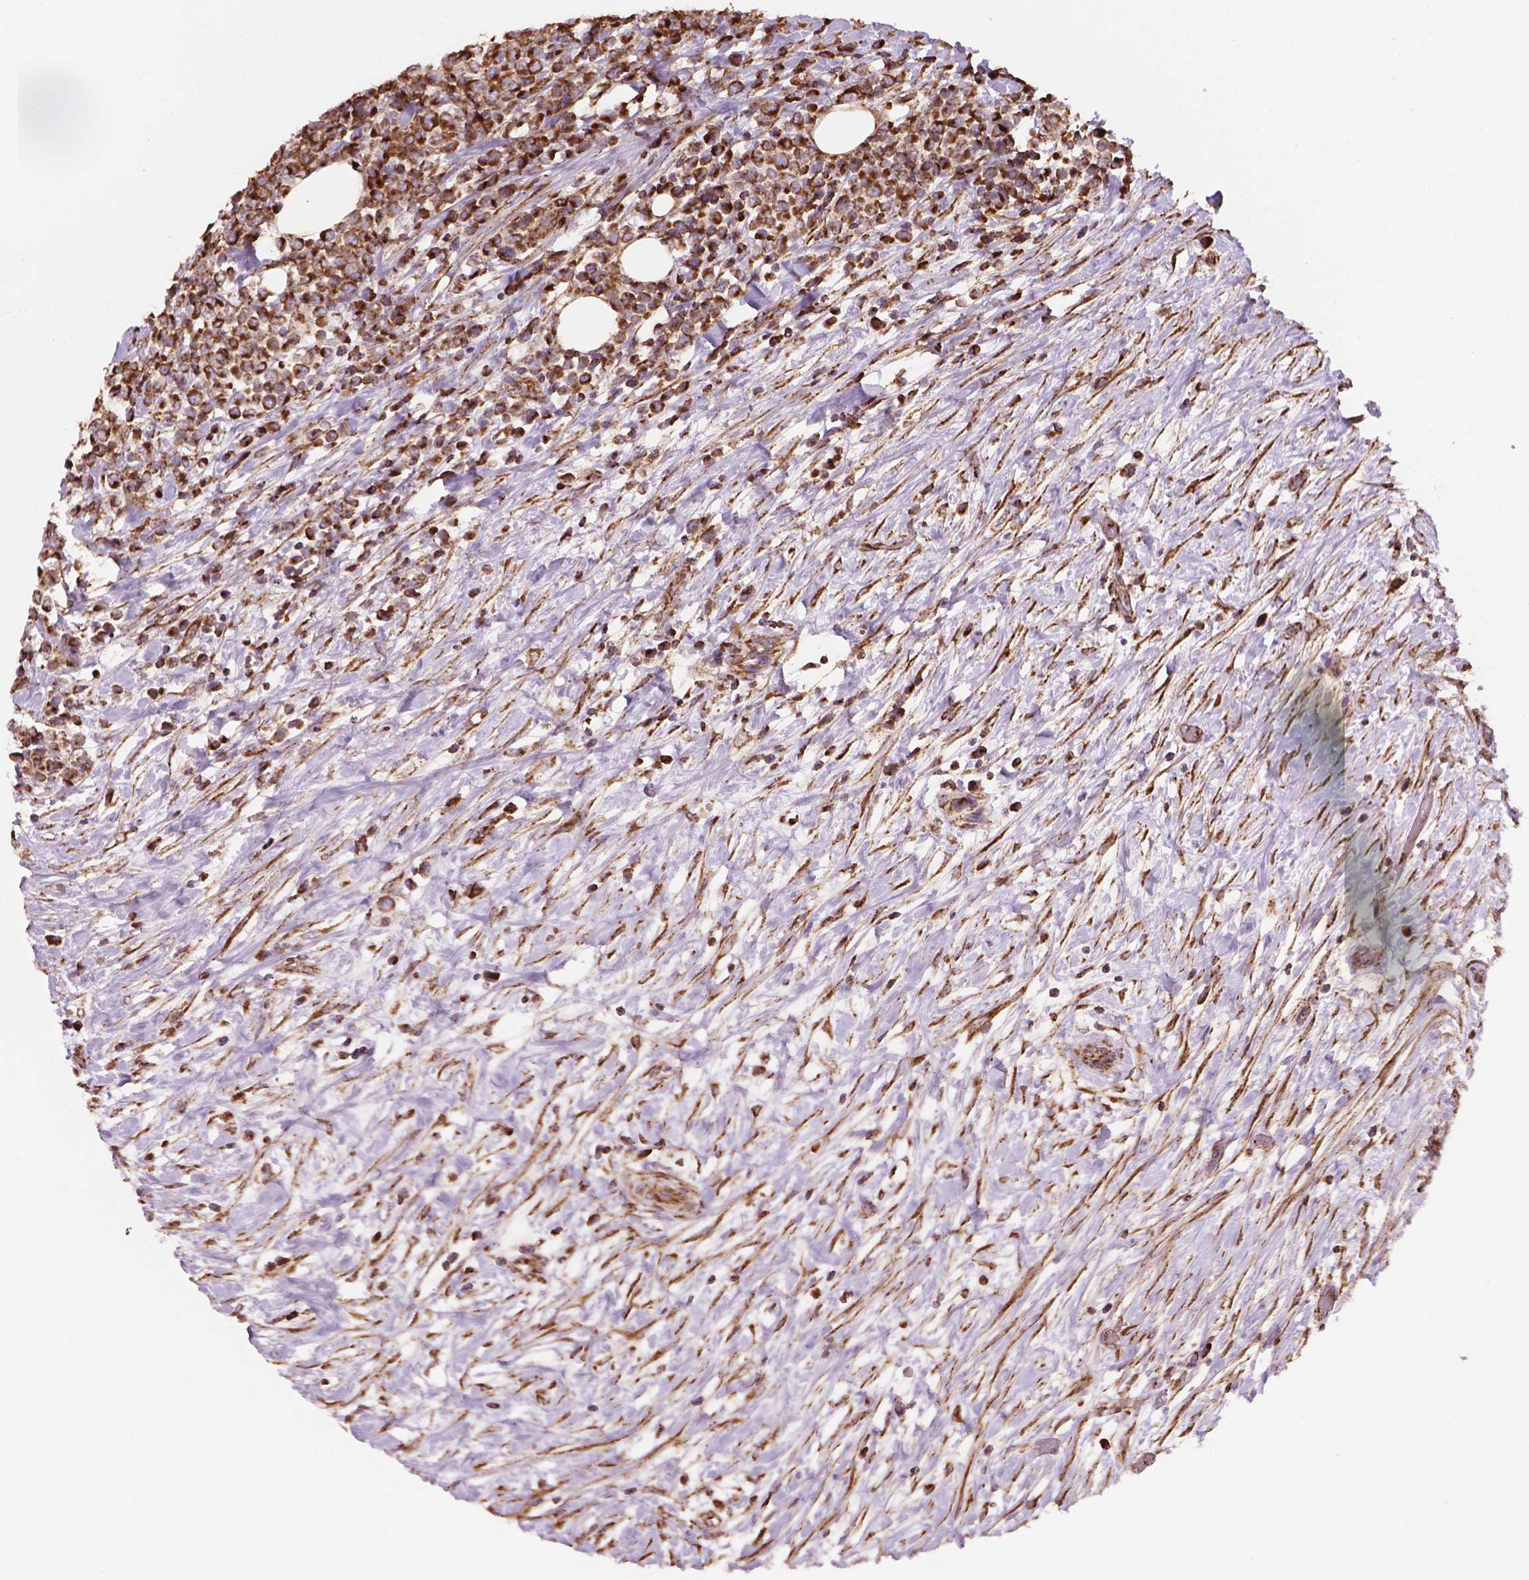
{"staining": {"intensity": "moderate", "quantity": ">75%", "location": "cytoplasmic/membranous"}, "tissue": "lymphoma", "cell_type": "Tumor cells", "image_type": "cancer", "snomed": [{"axis": "morphology", "description": "Malignant lymphoma, non-Hodgkin's type, High grade"}, {"axis": "topography", "description": "Soft tissue"}], "caption": "Lymphoma stained with a protein marker demonstrates moderate staining in tumor cells.", "gene": "HS3ST3A1", "patient": {"sex": "female", "age": 56}}